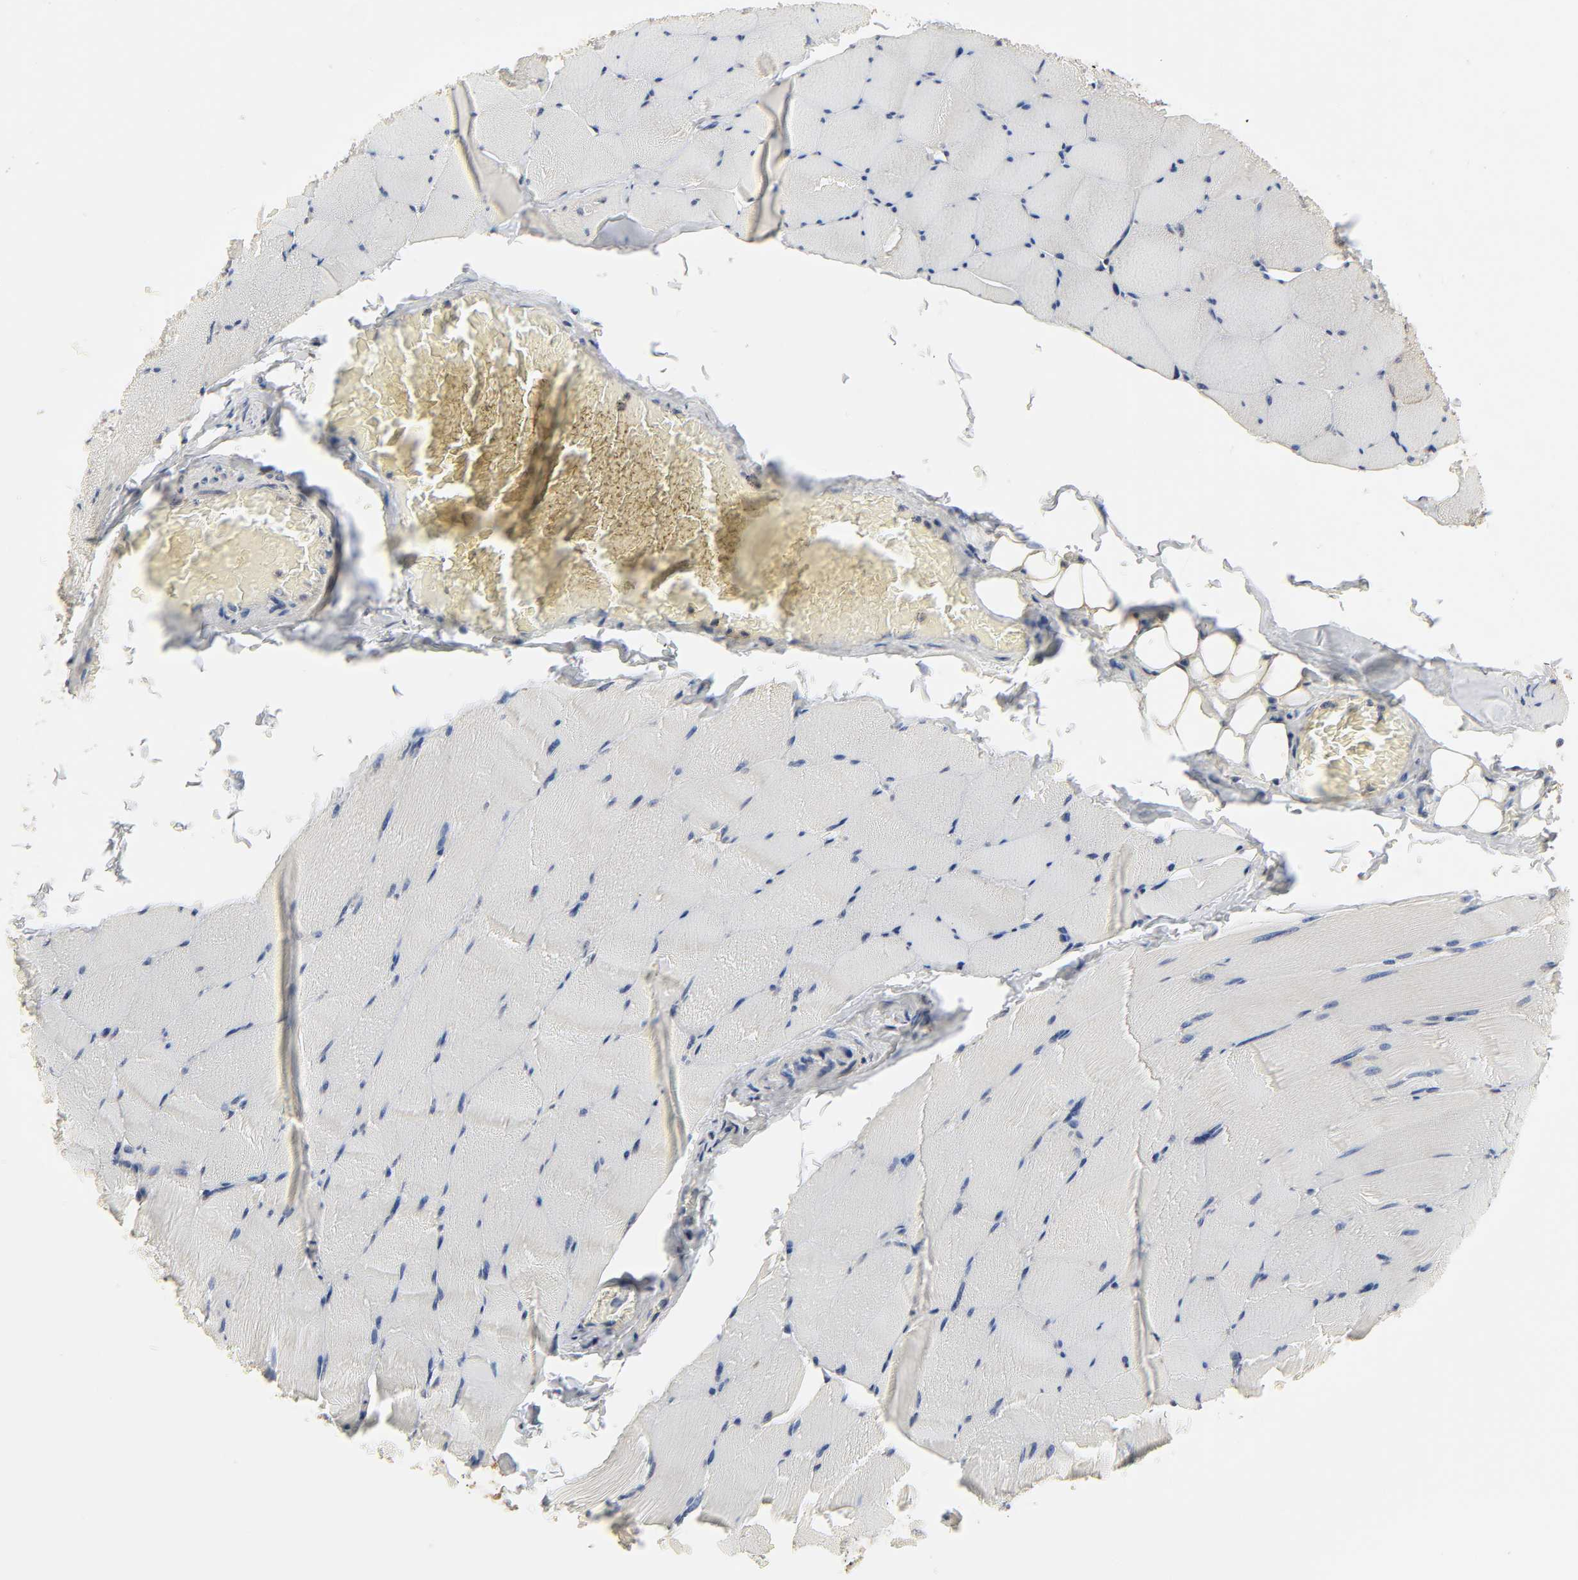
{"staining": {"intensity": "negative", "quantity": "none", "location": "none"}, "tissue": "skeletal muscle", "cell_type": "Myocytes", "image_type": "normal", "snomed": [{"axis": "morphology", "description": "Normal tissue, NOS"}, {"axis": "topography", "description": "Skeletal muscle"}], "caption": "High magnification brightfield microscopy of benign skeletal muscle stained with DAB (3,3'-diaminobenzidine) (brown) and counterstained with hematoxylin (blue): myocytes show no significant positivity. (Brightfield microscopy of DAB IHC at high magnification).", "gene": "CLEC4E", "patient": {"sex": "male", "age": 62}}